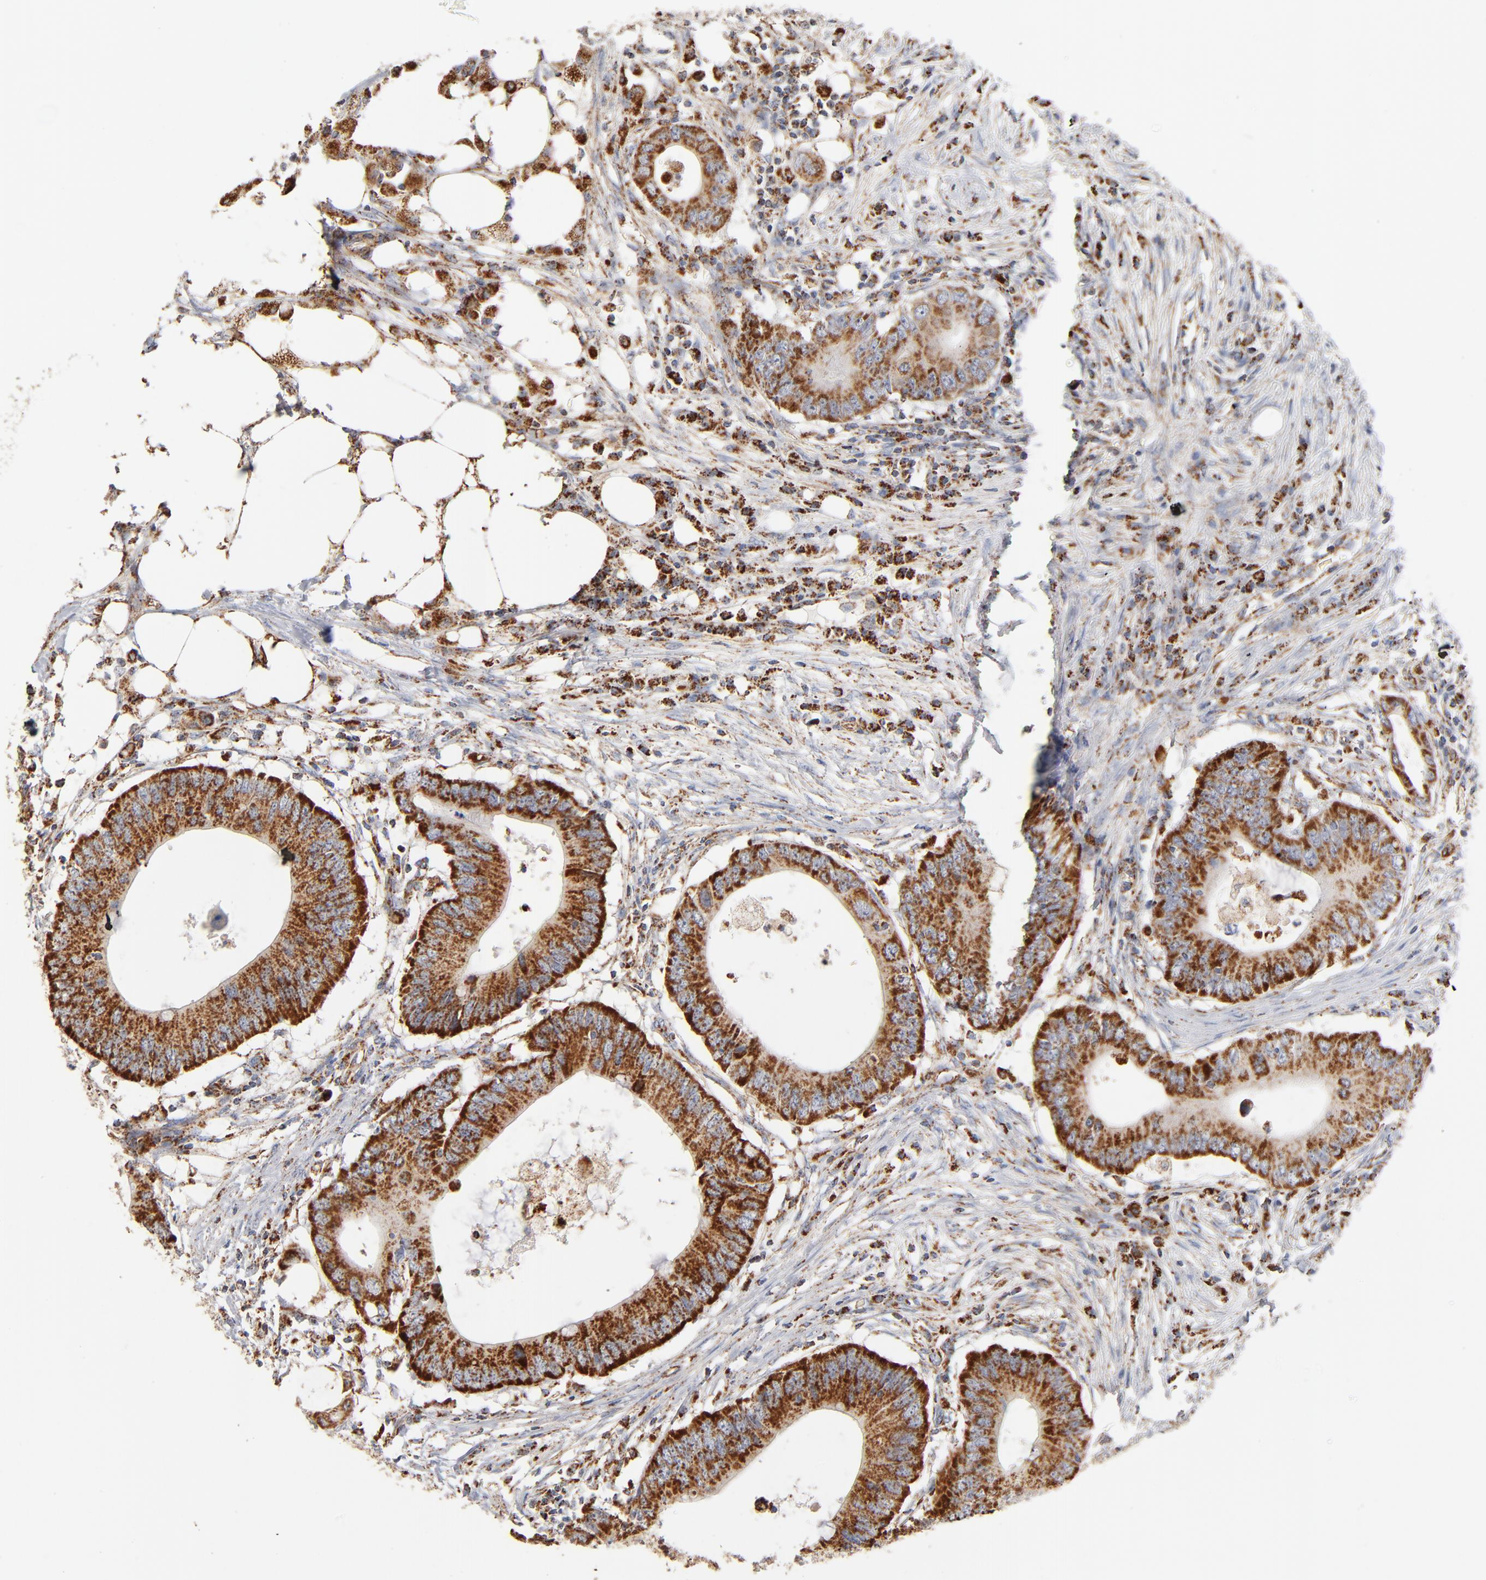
{"staining": {"intensity": "strong", "quantity": ">75%", "location": "cytoplasmic/membranous"}, "tissue": "colorectal cancer", "cell_type": "Tumor cells", "image_type": "cancer", "snomed": [{"axis": "morphology", "description": "Adenocarcinoma, NOS"}, {"axis": "topography", "description": "Colon"}], "caption": "Colorectal cancer (adenocarcinoma) stained with a protein marker demonstrates strong staining in tumor cells.", "gene": "UQCRC1", "patient": {"sex": "male", "age": 71}}